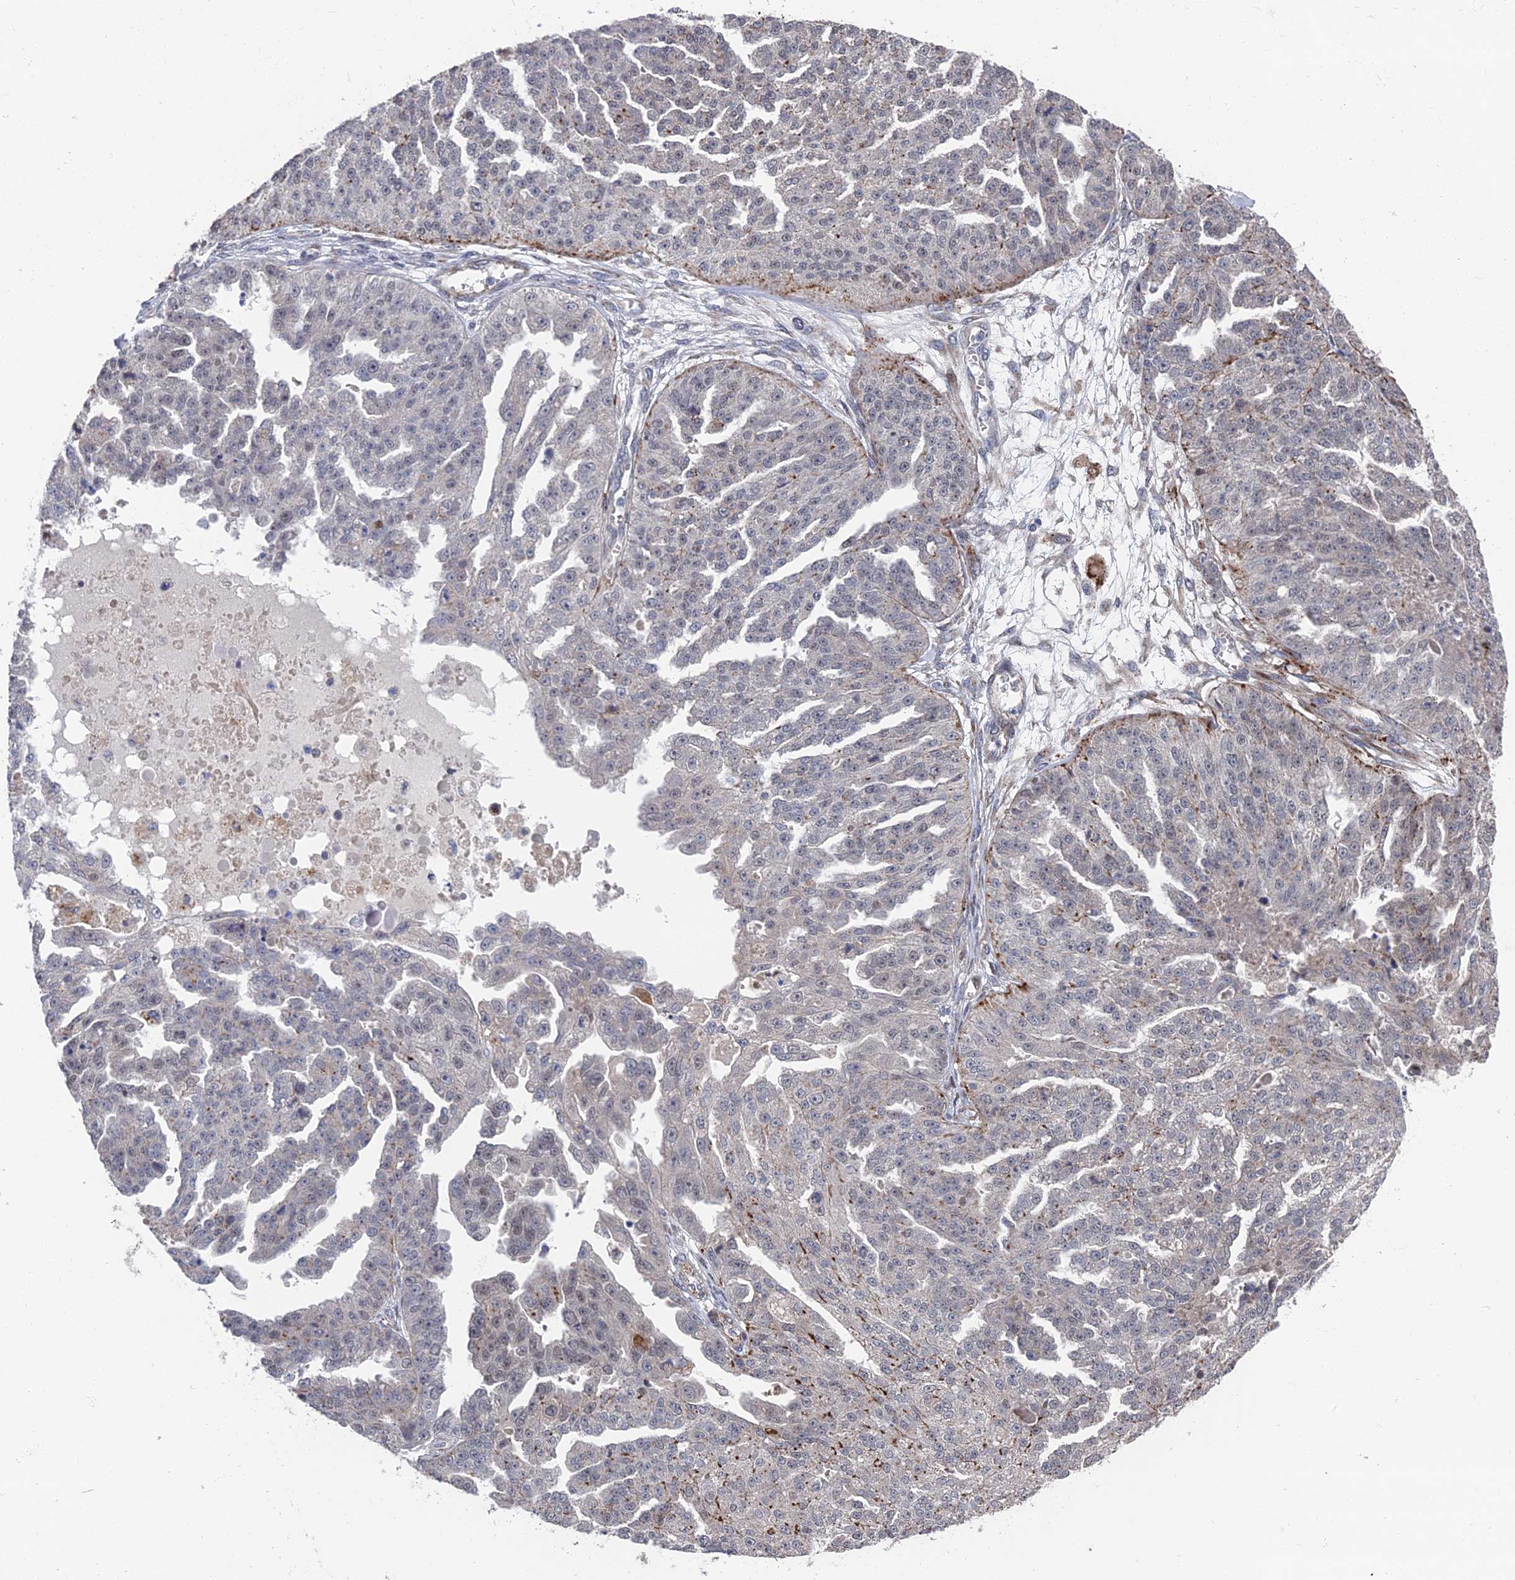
{"staining": {"intensity": "moderate", "quantity": "<25%", "location": "cytoplasmic/membranous"}, "tissue": "ovarian cancer", "cell_type": "Tumor cells", "image_type": "cancer", "snomed": [{"axis": "morphology", "description": "Cystadenocarcinoma, serous, NOS"}, {"axis": "topography", "description": "Ovary"}], "caption": "Immunohistochemical staining of ovarian cancer shows moderate cytoplasmic/membranous protein staining in approximately <25% of tumor cells. (Stains: DAB (3,3'-diaminobenzidine) in brown, nuclei in blue, Microscopy: brightfield microscopy at high magnification).", "gene": "GTF2IRD1", "patient": {"sex": "female", "age": 58}}